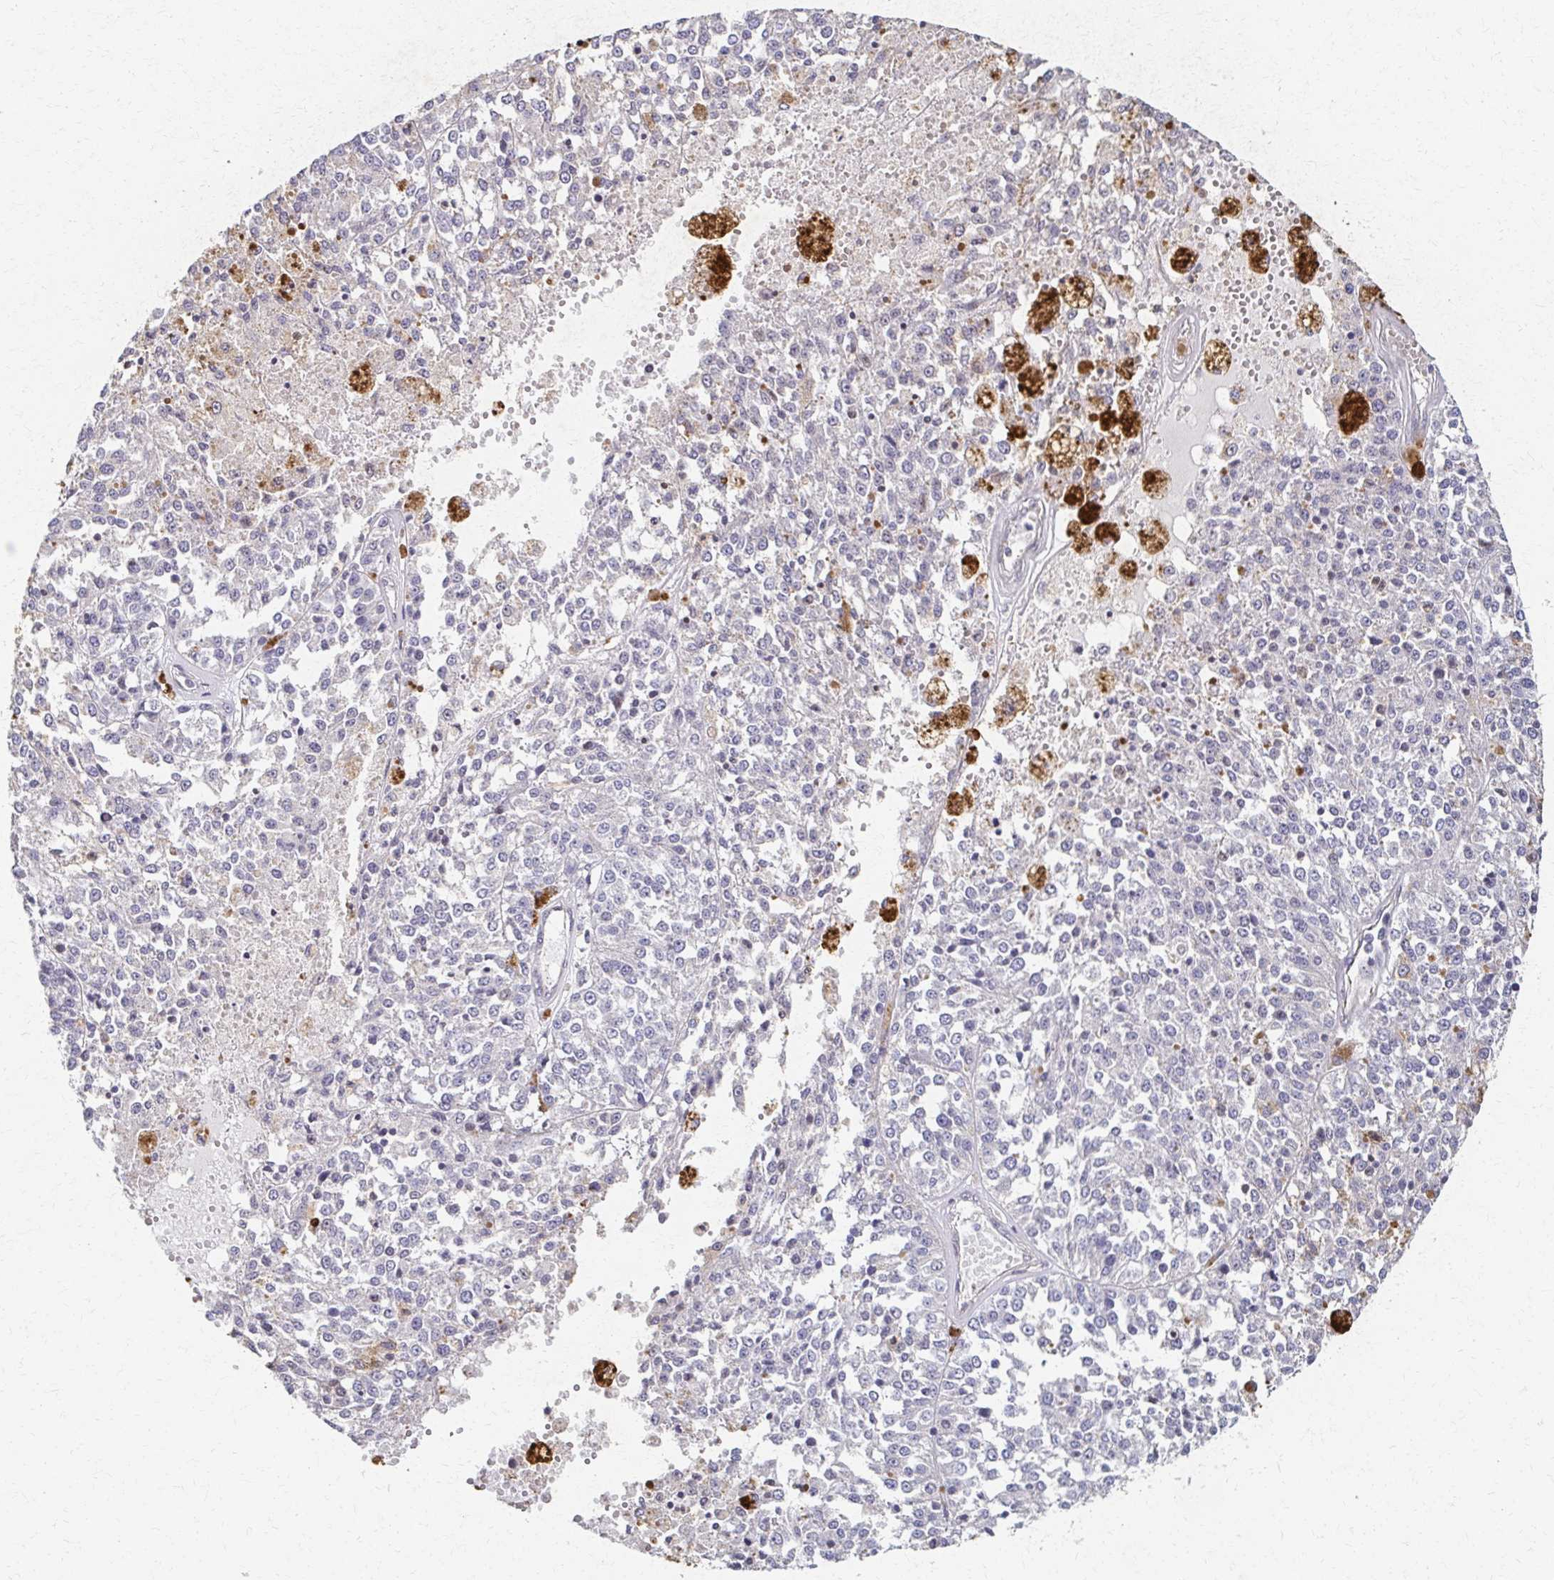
{"staining": {"intensity": "negative", "quantity": "none", "location": "none"}, "tissue": "melanoma", "cell_type": "Tumor cells", "image_type": "cancer", "snomed": [{"axis": "morphology", "description": "Malignant melanoma, Metastatic site"}, {"axis": "topography", "description": "Lymph node"}], "caption": "Tumor cells show no significant expression in melanoma.", "gene": "EOLA2", "patient": {"sex": "female", "age": 64}}